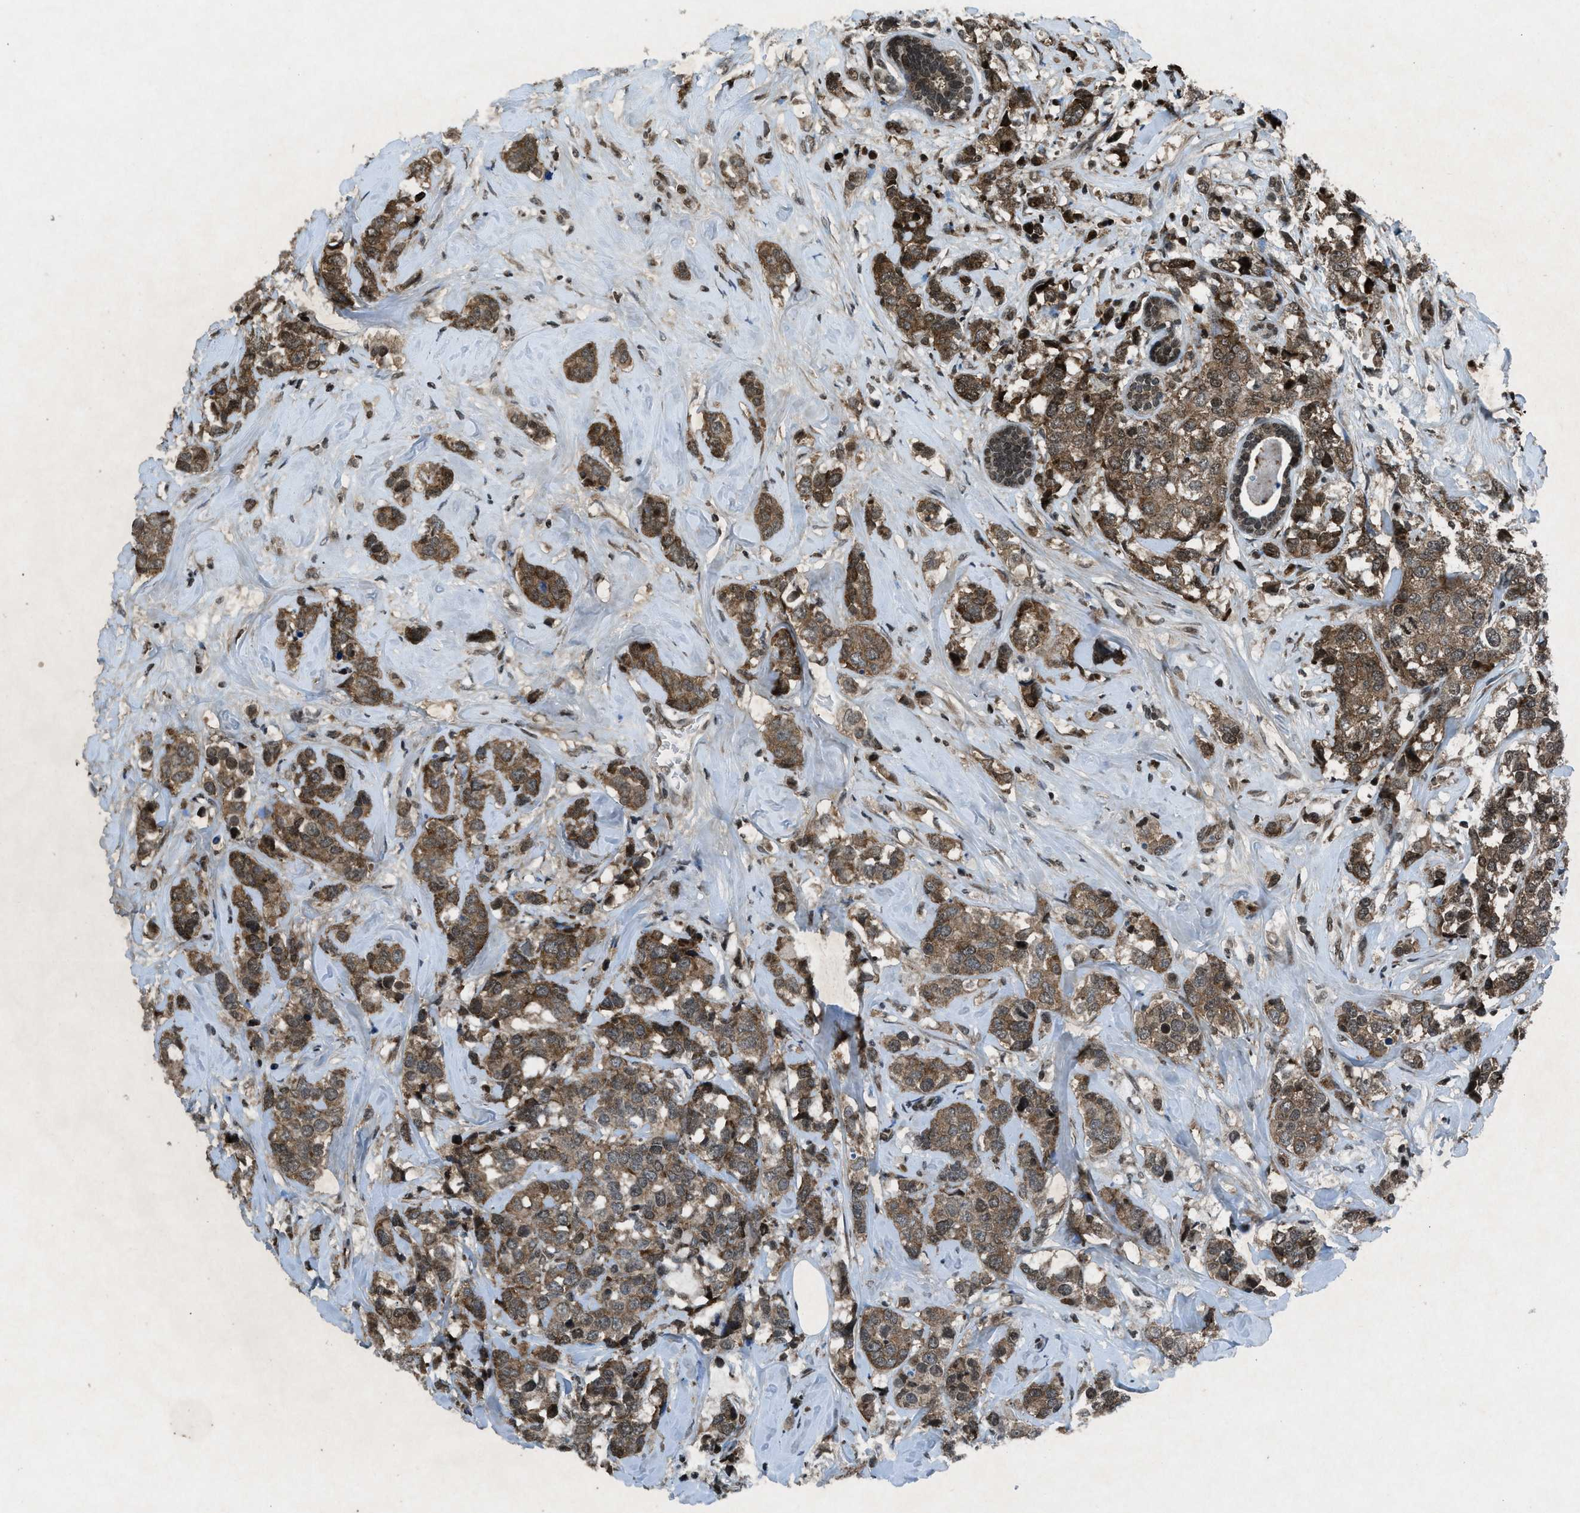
{"staining": {"intensity": "moderate", "quantity": ">75%", "location": "cytoplasmic/membranous"}, "tissue": "breast cancer", "cell_type": "Tumor cells", "image_type": "cancer", "snomed": [{"axis": "morphology", "description": "Lobular carcinoma"}, {"axis": "topography", "description": "Breast"}], "caption": "Protein staining shows moderate cytoplasmic/membranous expression in approximately >75% of tumor cells in breast cancer (lobular carcinoma).", "gene": "NXF1", "patient": {"sex": "female", "age": 59}}